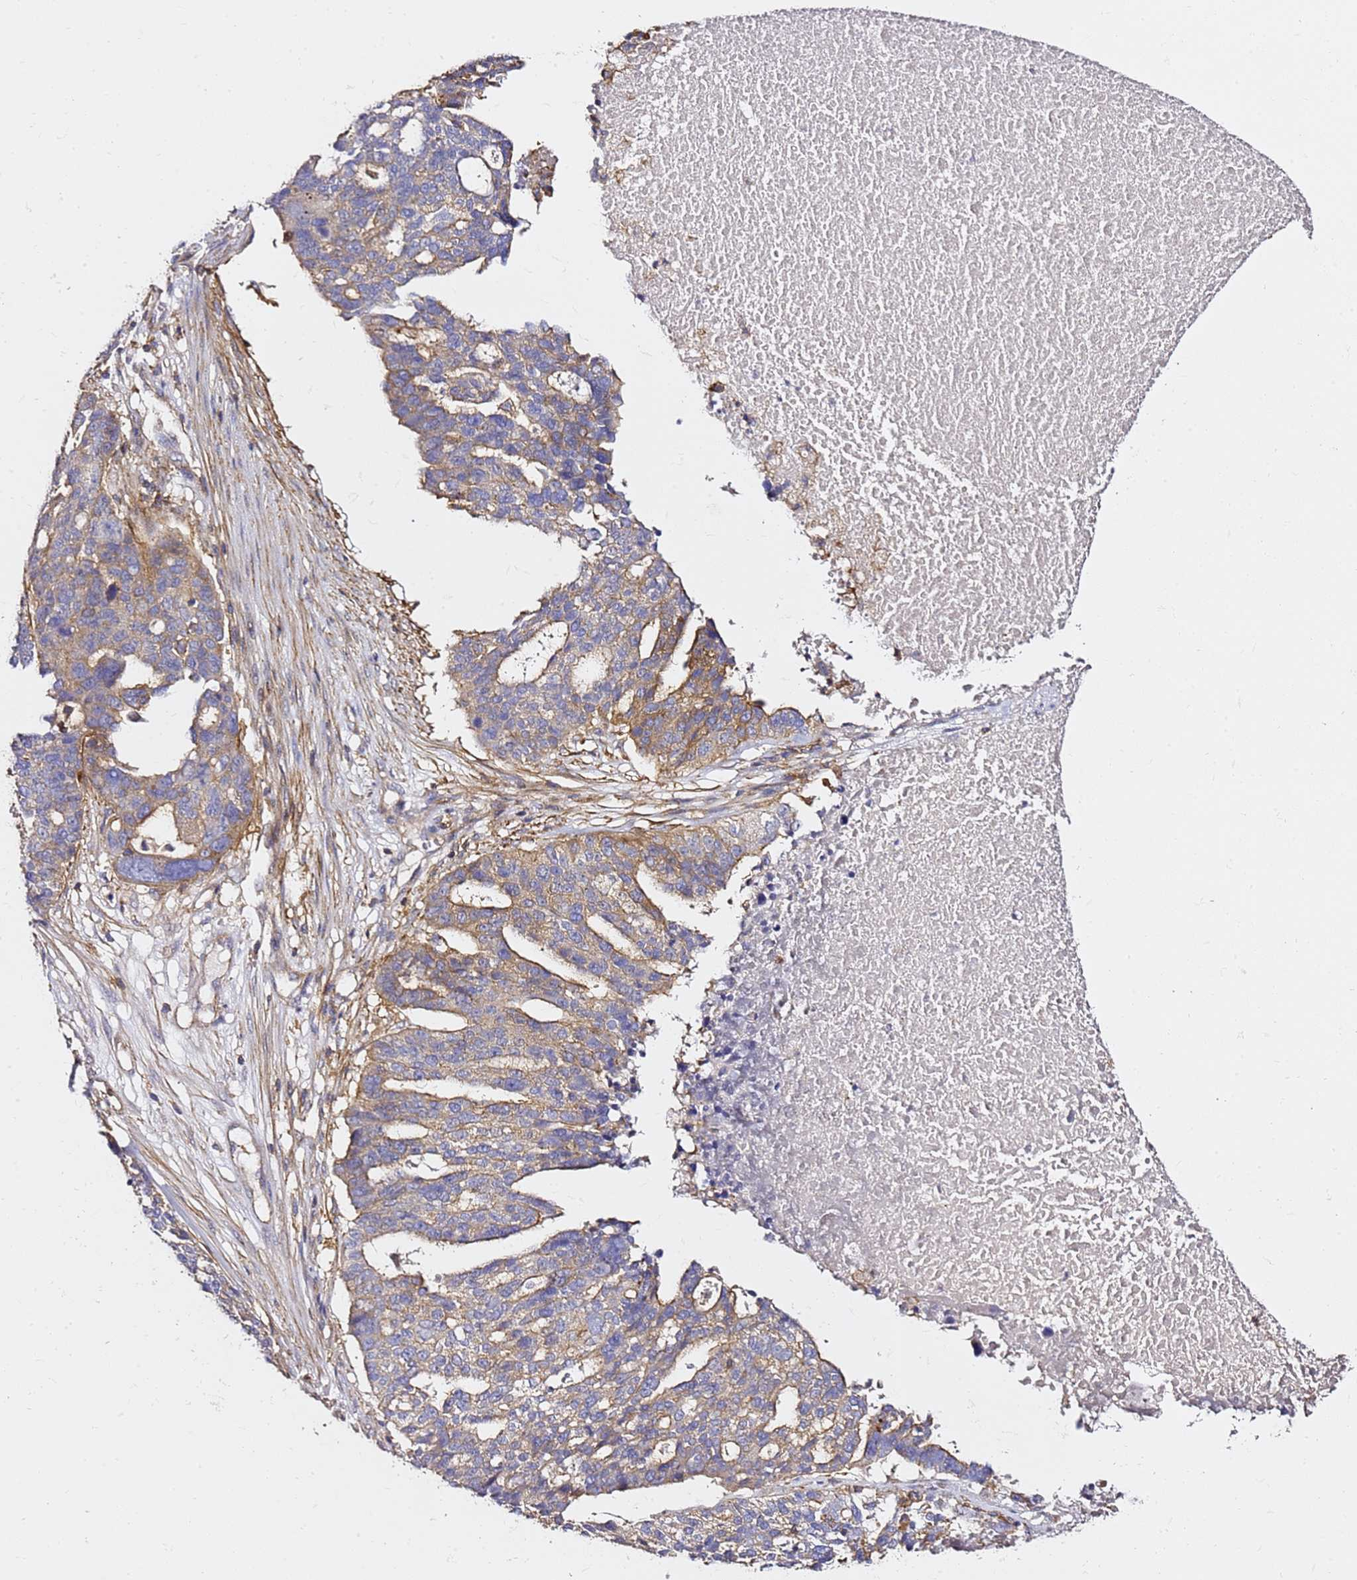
{"staining": {"intensity": "moderate", "quantity": "25%-75%", "location": "cytoplasmic/membranous"}, "tissue": "ovarian cancer", "cell_type": "Tumor cells", "image_type": "cancer", "snomed": [{"axis": "morphology", "description": "Cystadenocarcinoma, serous, NOS"}, {"axis": "topography", "description": "Ovary"}], "caption": "Immunohistochemical staining of human ovarian serous cystadenocarcinoma exhibits medium levels of moderate cytoplasmic/membranous protein staining in about 25%-75% of tumor cells. Nuclei are stained in blue.", "gene": "ZFP36L2", "patient": {"sex": "female", "age": 59}}